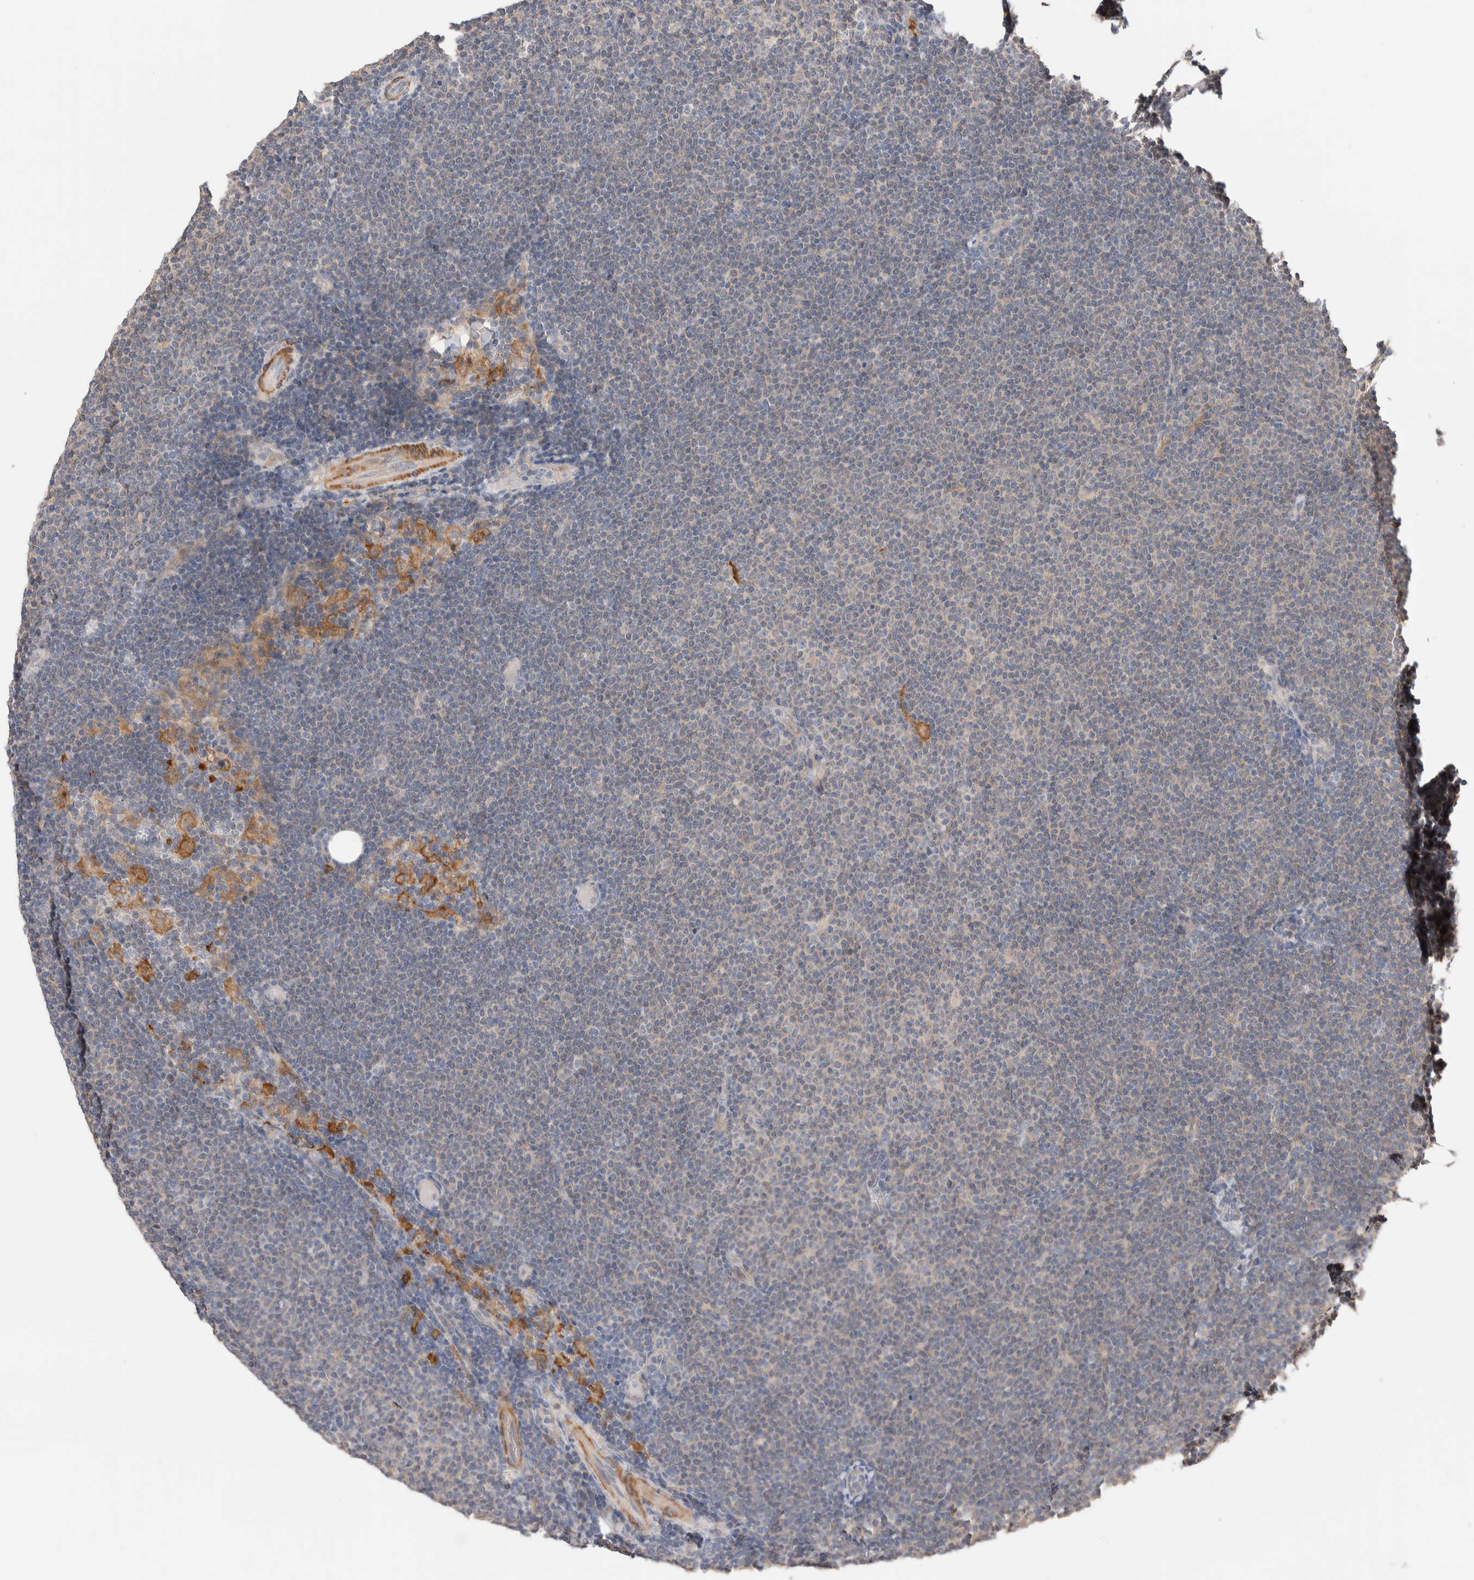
{"staining": {"intensity": "negative", "quantity": "none", "location": "none"}, "tissue": "lymphoma", "cell_type": "Tumor cells", "image_type": "cancer", "snomed": [{"axis": "morphology", "description": "Malignant lymphoma, non-Hodgkin's type, Low grade"}, {"axis": "topography", "description": "Lymph node"}], "caption": "DAB immunohistochemical staining of lymphoma reveals no significant staining in tumor cells.", "gene": "WDR91", "patient": {"sex": "female", "age": 53}}